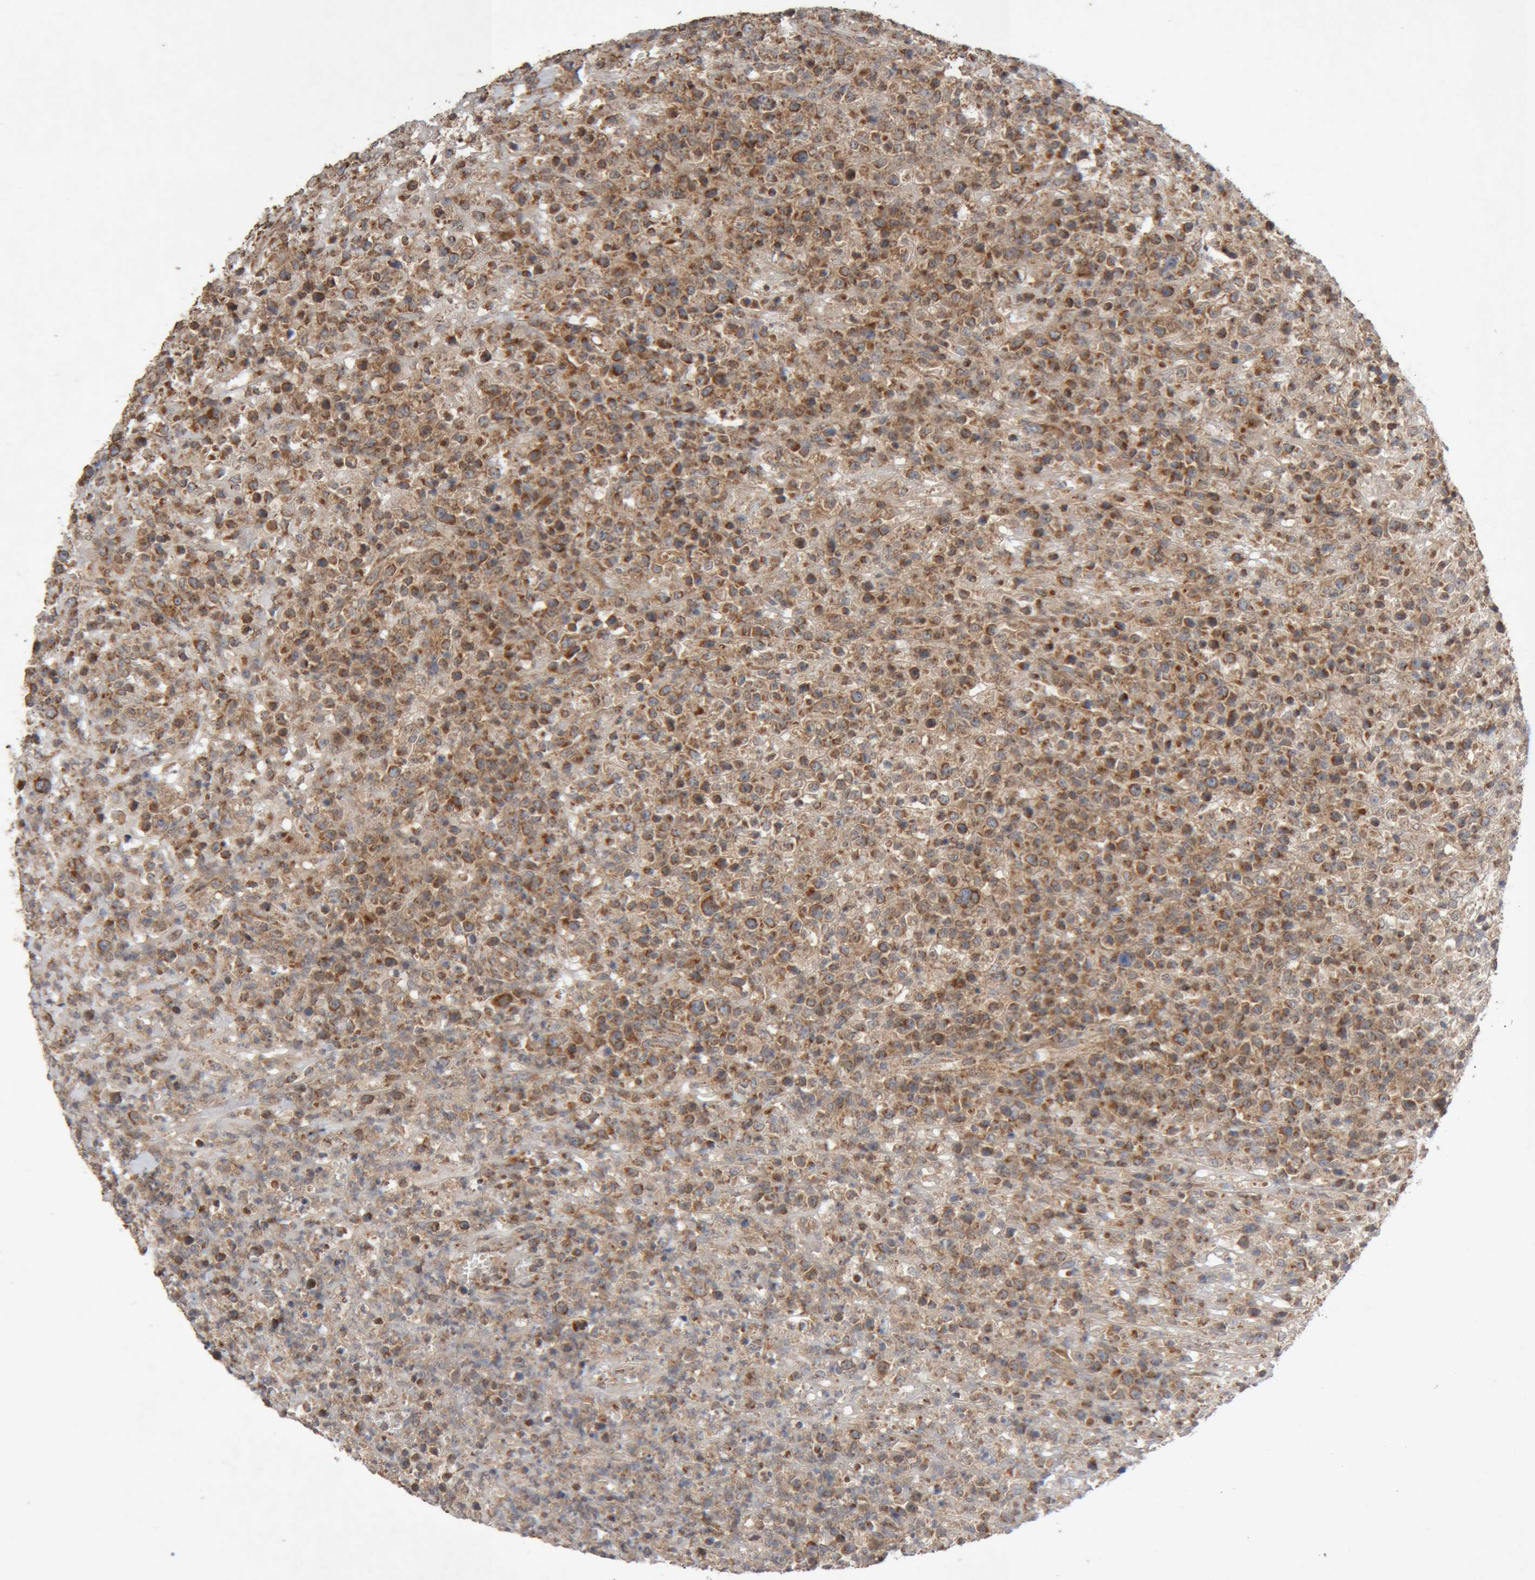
{"staining": {"intensity": "moderate", "quantity": ">75%", "location": "cytoplasmic/membranous"}, "tissue": "lymphoma", "cell_type": "Tumor cells", "image_type": "cancer", "snomed": [{"axis": "morphology", "description": "Malignant lymphoma, non-Hodgkin's type, High grade"}, {"axis": "topography", "description": "Colon"}], "caption": "Immunohistochemical staining of lymphoma reveals medium levels of moderate cytoplasmic/membranous protein expression in approximately >75% of tumor cells.", "gene": "KIF21B", "patient": {"sex": "female", "age": 53}}